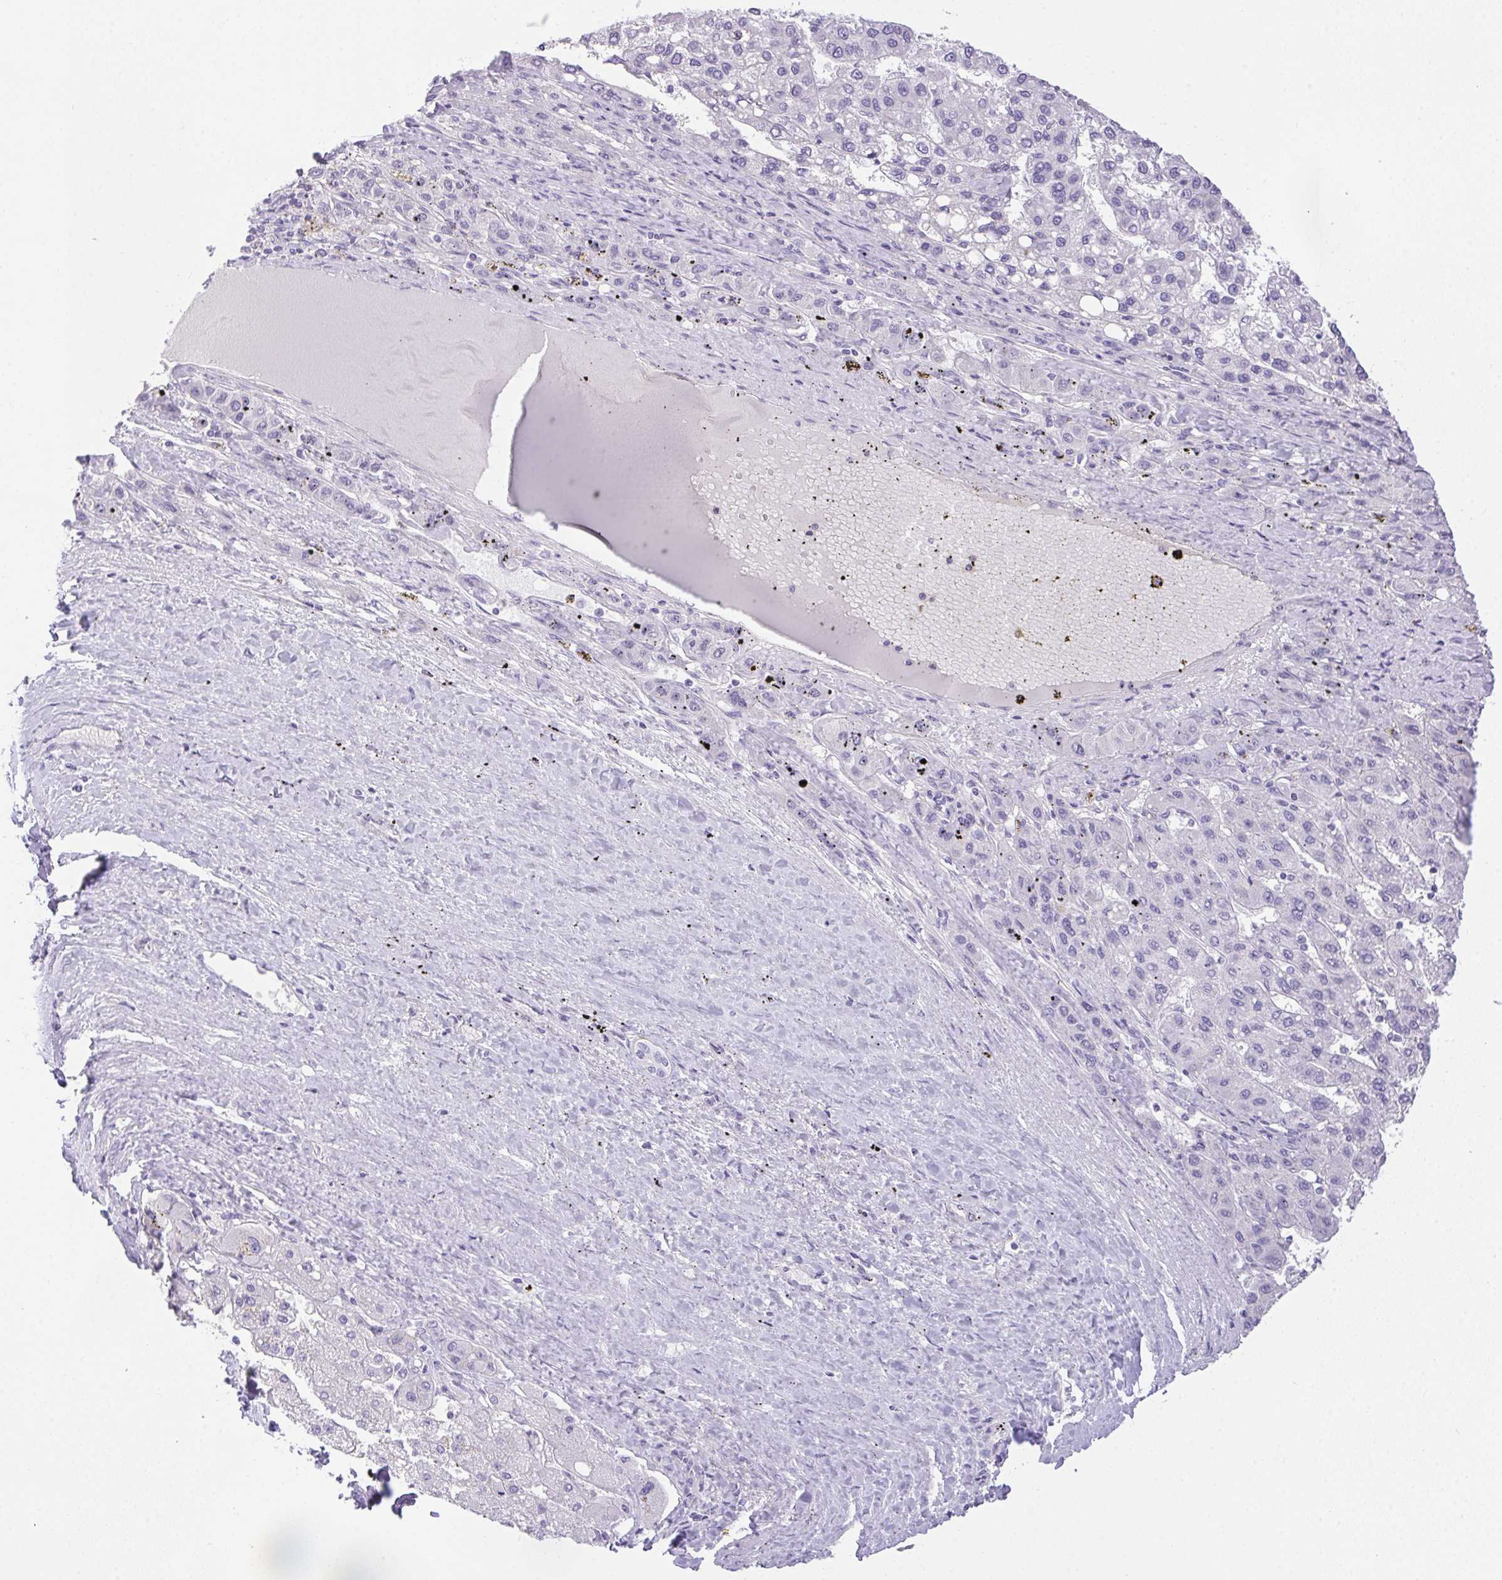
{"staining": {"intensity": "negative", "quantity": "none", "location": "none"}, "tissue": "liver cancer", "cell_type": "Tumor cells", "image_type": "cancer", "snomed": [{"axis": "morphology", "description": "Carcinoma, Hepatocellular, NOS"}, {"axis": "topography", "description": "Liver"}], "caption": "There is no significant expression in tumor cells of liver cancer (hepatocellular carcinoma).", "gene": "PLPPR3", "patient": {"sex": "female", "age": 82}}